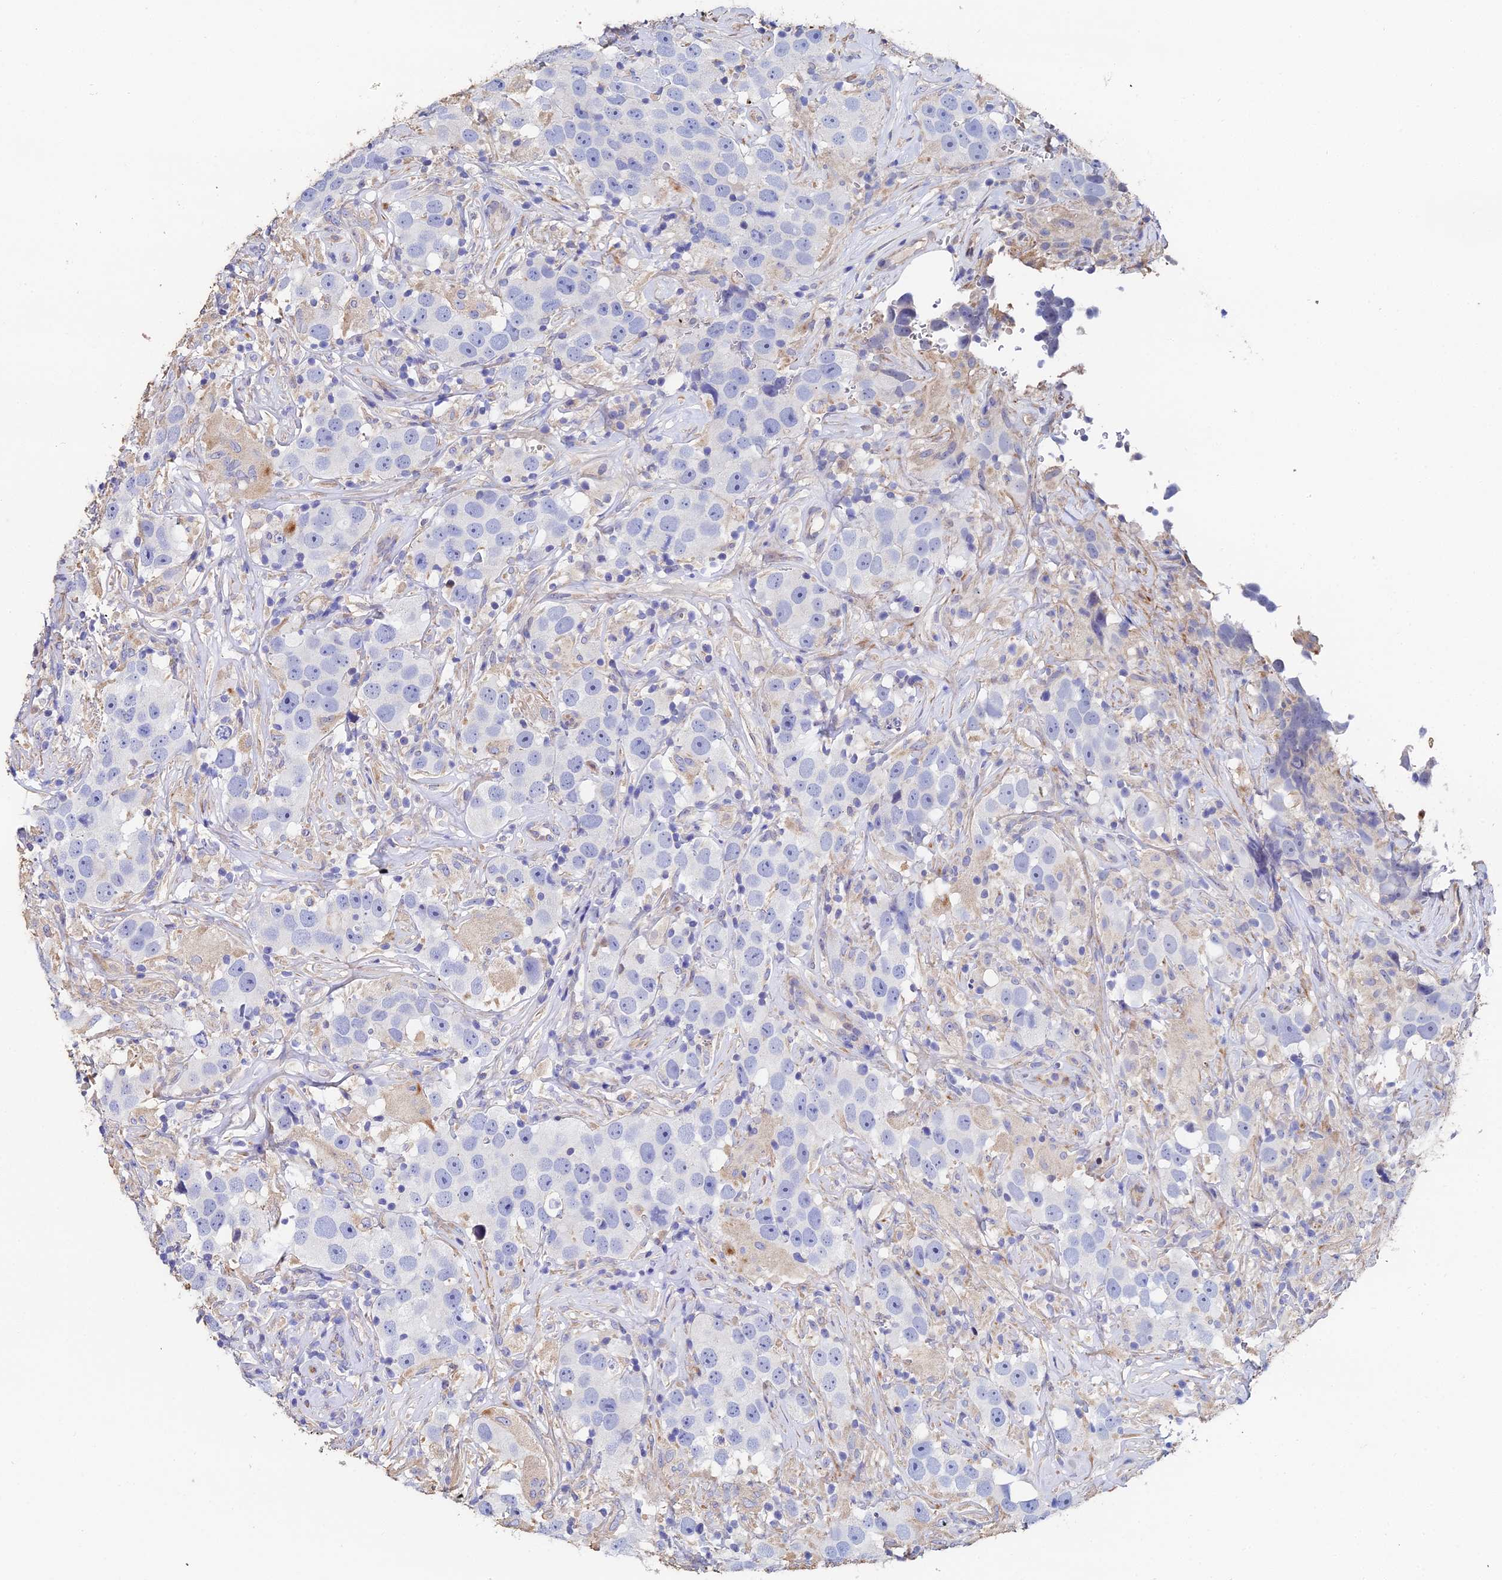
{"staining": {"intensity": "negative", "quantity": "none", "location": "none"}, "tissue": "testis cancer", "cell_type": "Tumor cells", "image_type": "cancer", "snomed": [{"axis": "morphology", "description": "Seminoma, NOS"}, {"axis": "topography", "description": "Testis"}], "caption": "Testis cancer (seminoma) stained for a protein using immunohistochemistry (IHC) shows no staining tumor cells.", "gene": "ENSG00000268674", "patient": {"sex": "male", "age": 49}}